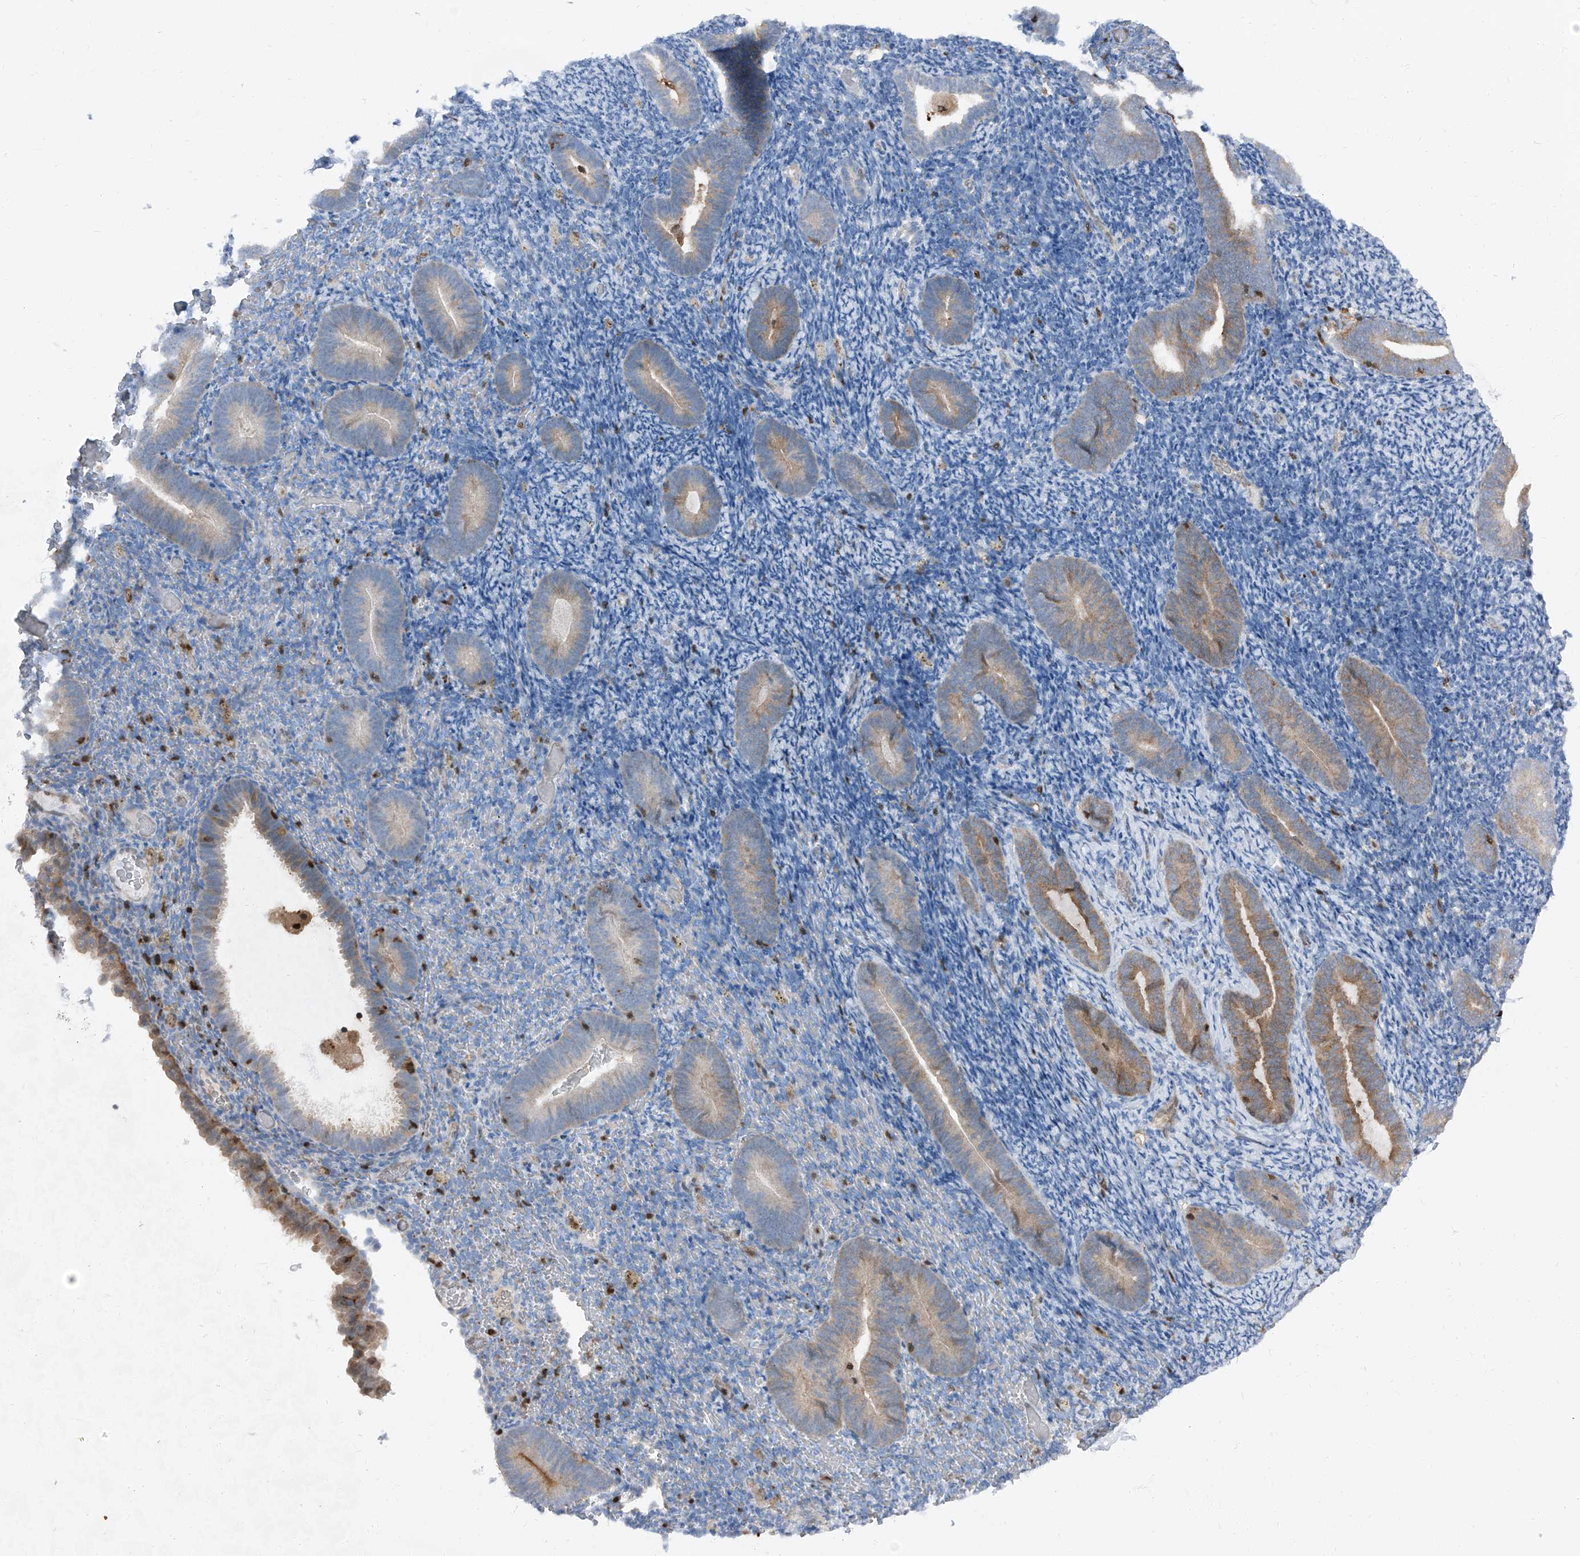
{"staining": {"intensity": "negative", "quantity": "none", "location": "none"}, "tissue": "endometrium", "cell_type": "Cells in endometrial stroma", "image_type": "normal", "snomed": [{"axis": "morphology", "description": "Normal tissue, NOS"}, {"axis": "topography", "description": "Endometrium"}], "caption": "This photomicrograph is of benign endometrium stained with immunohistochemistry (IHC) to label a protein in brown with the nuclei are counter-stained blue. There is no staining in cells in endometrial stroma. The staining was performed using DAB (3,3'-diaminobenzidine) to visualize the protein expression in brown, while the nuclei were stained in blue with hematoxylin (Magnification: 20x).", "gene": "PSMB10", "patient": {"sex": "female", "age": 51}}